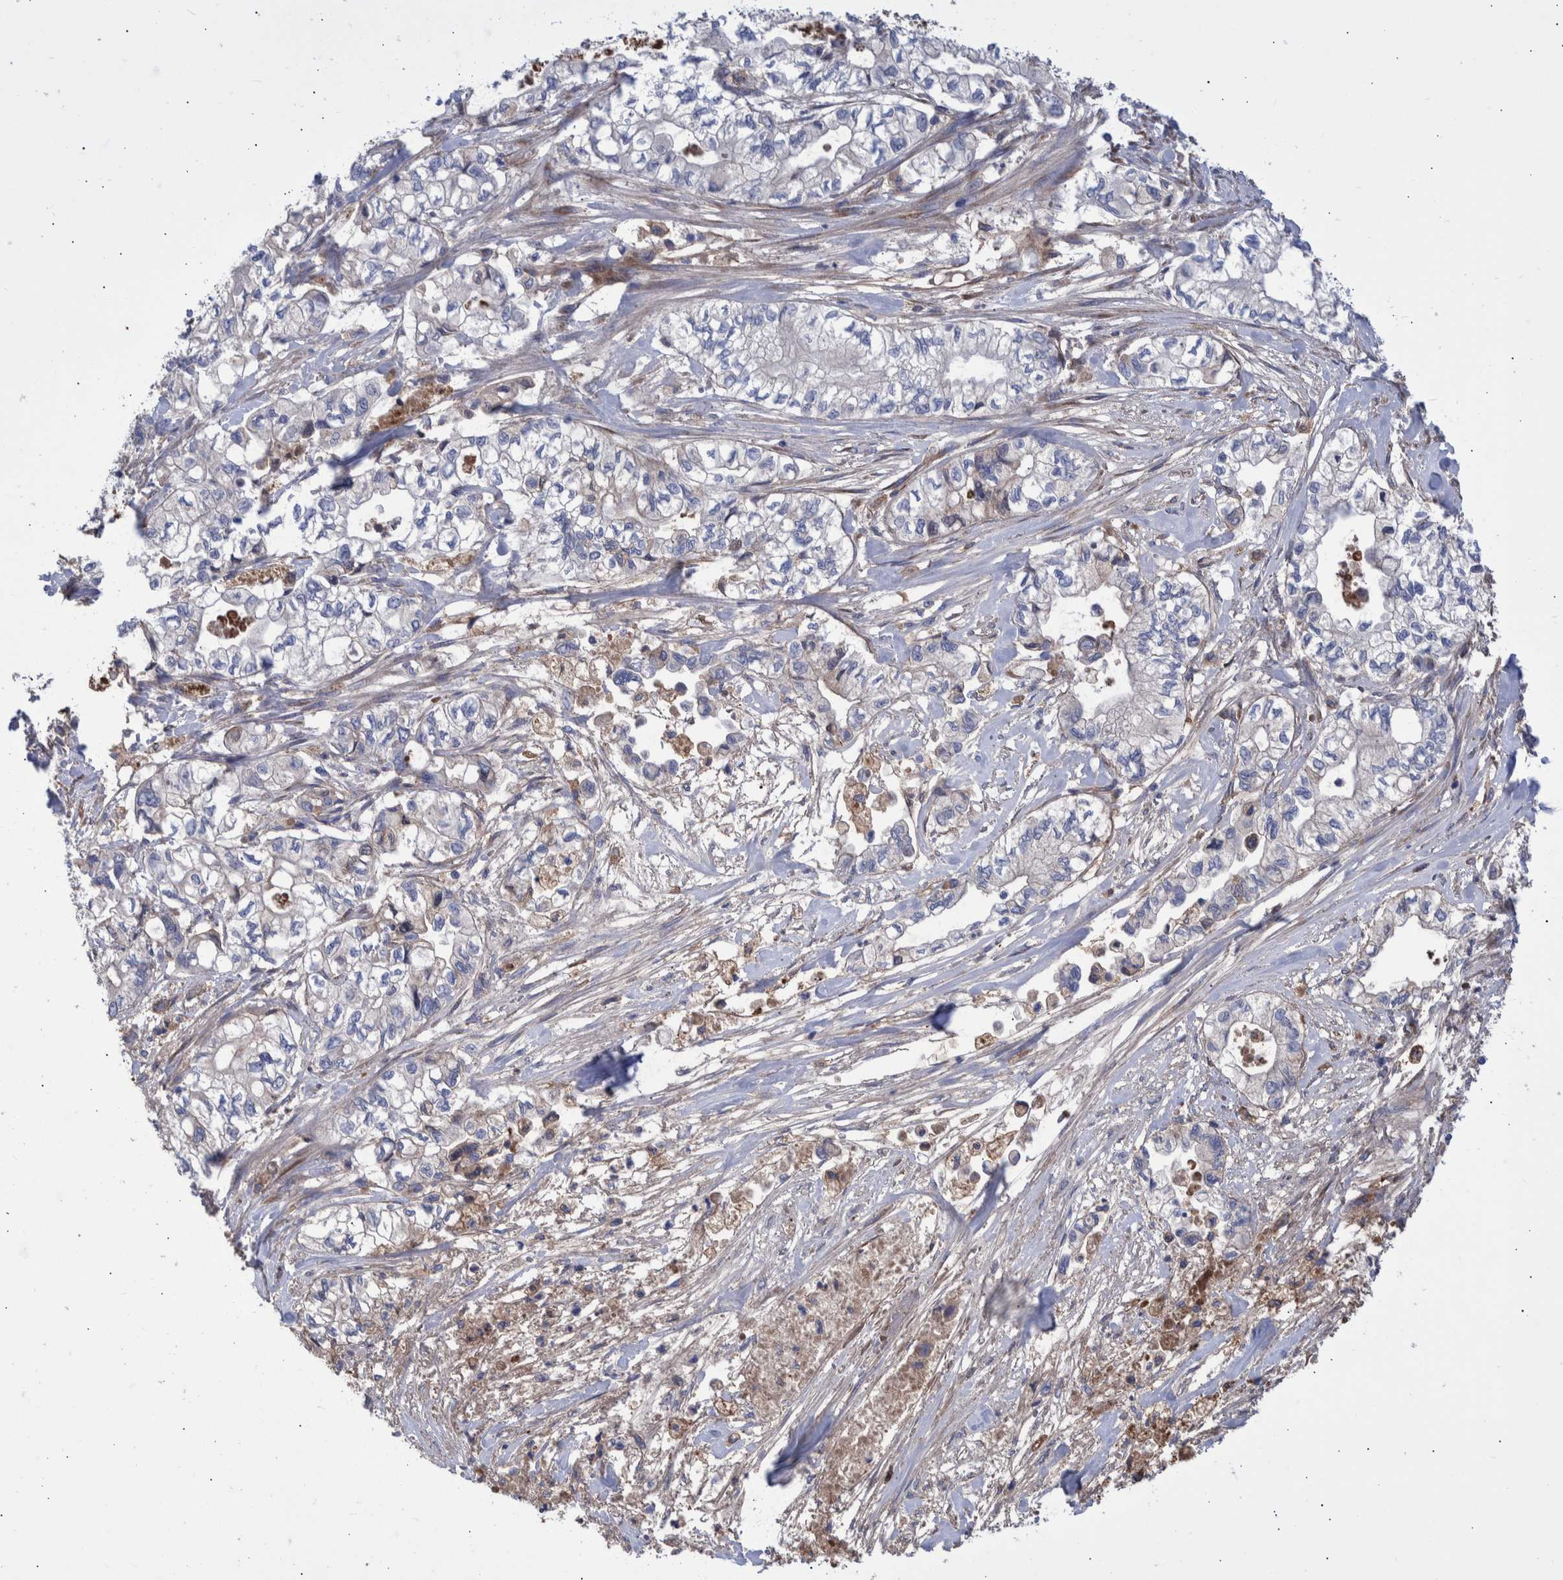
{"staining": {"intensity": "negative", "quantity": "none", "location": "none"}, "tissue": "pancreatic cancer", "cell_type": "Tumor cells", "image_type": "cancer", "snomed": [{"axis": "morphology", "description": "Adenocarcinoma, NOS"}, {"axis": "topography", "description": "Pancreas"}], "caption": "The histopathology image demonstrates no significant positivity in tumor cells of adenocarcinoma (pancreatic).", "gene": "DLL4", "patient": {"sex": "male", "age": 79}}